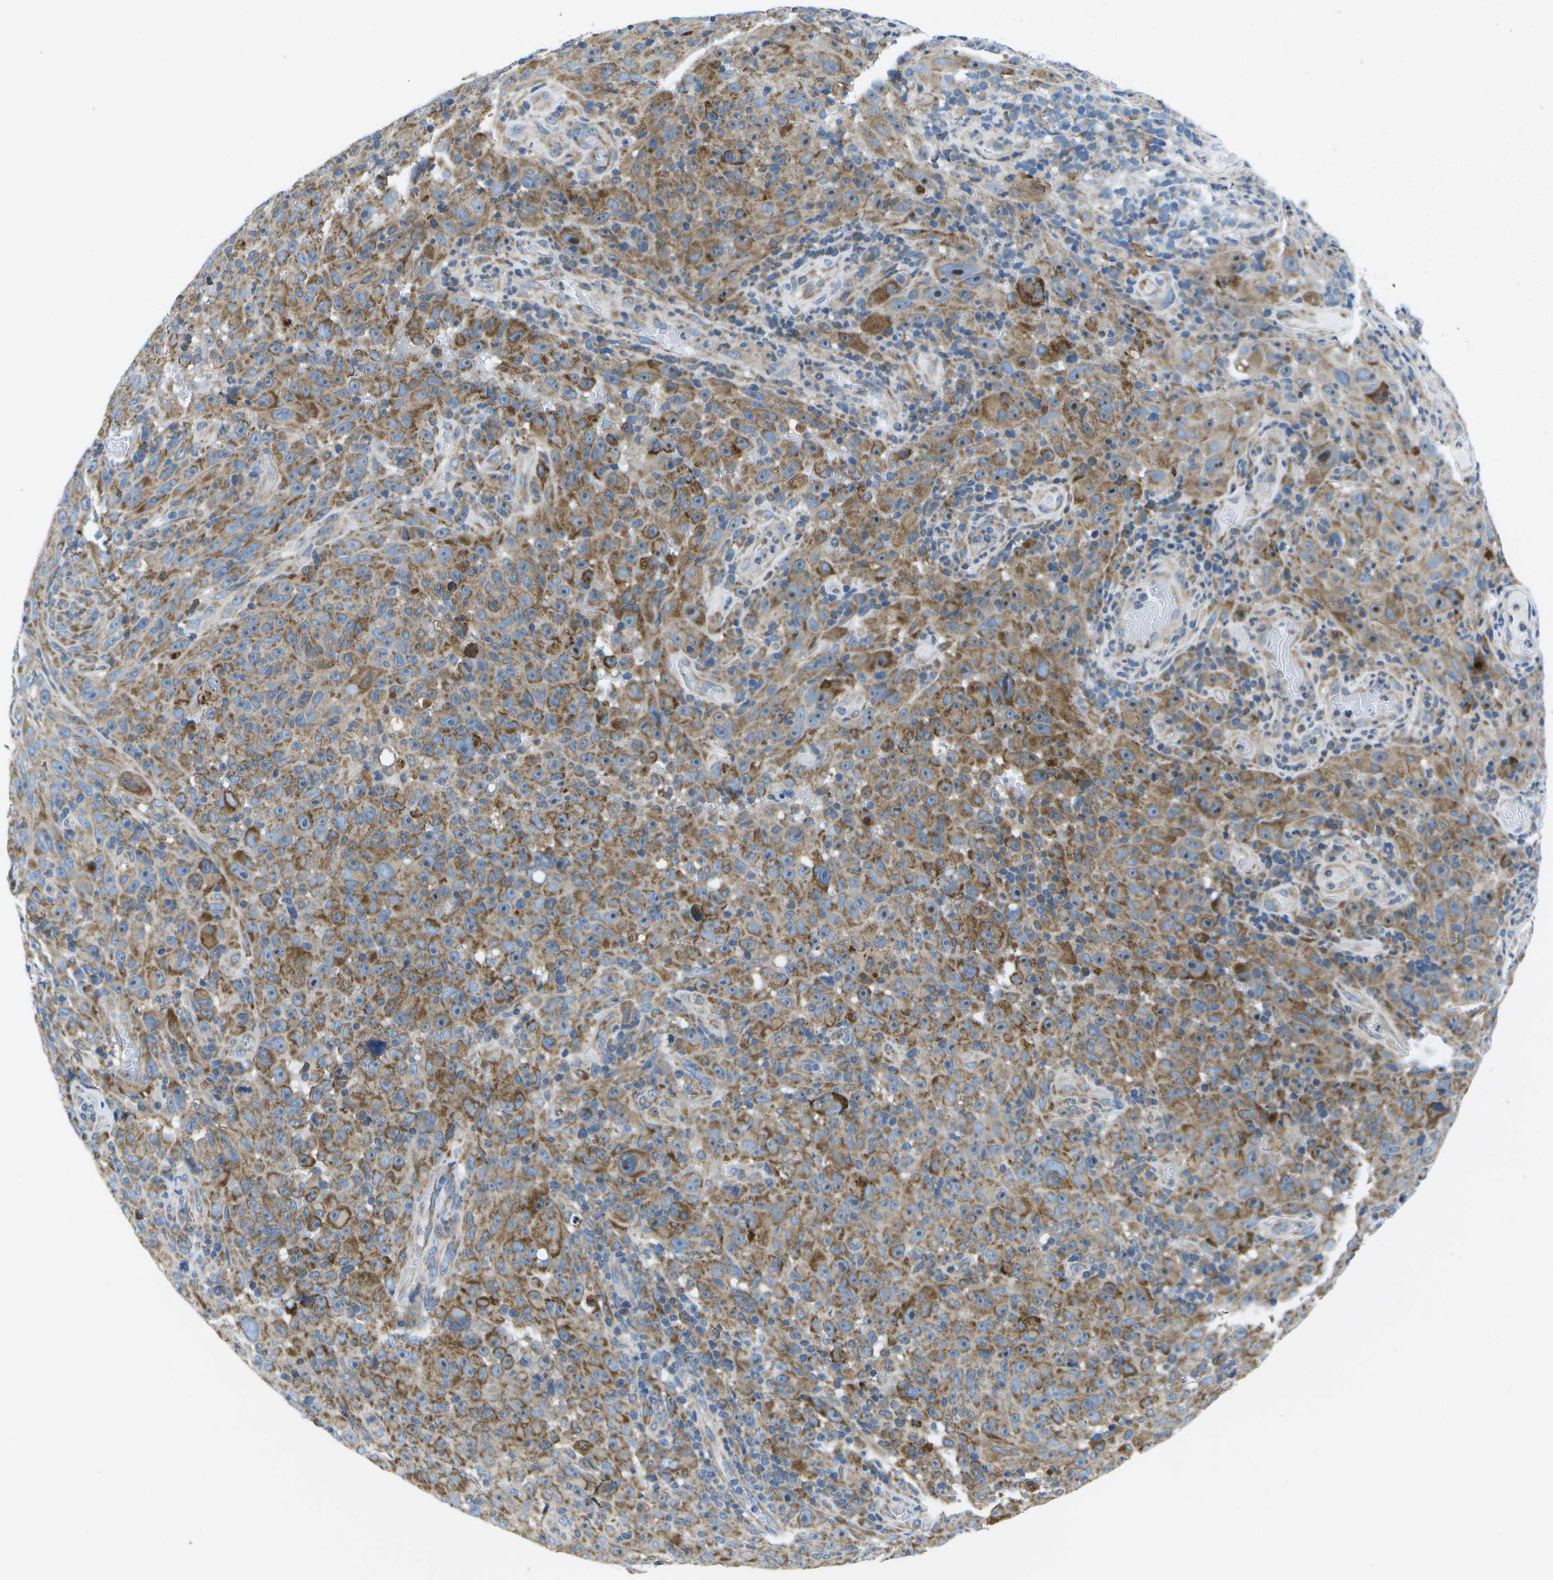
{"staining": {"intensity": "moderate", "quantity": ">75%", "location": "cytoplasmic/membranous"}, "tissue": "melanoma", "cell_type": "Tumor cells", "image_type": "cancer", "snomed": [{"axis": "morphology", "description": "Malignant melanoma, NOS"}, {"axis": "topography", "description": "Skin"}], "caption": "This photomicrograph demonstrates malignant melanoma stained with IHC to label a protein in brown. The cytoplasmic/membranous of tumor cells show moderate positivity for the protein. Nuclei are counter-stained blue.", "gene": "GDF5", "patient": {"sex": "female", "age": 82}}